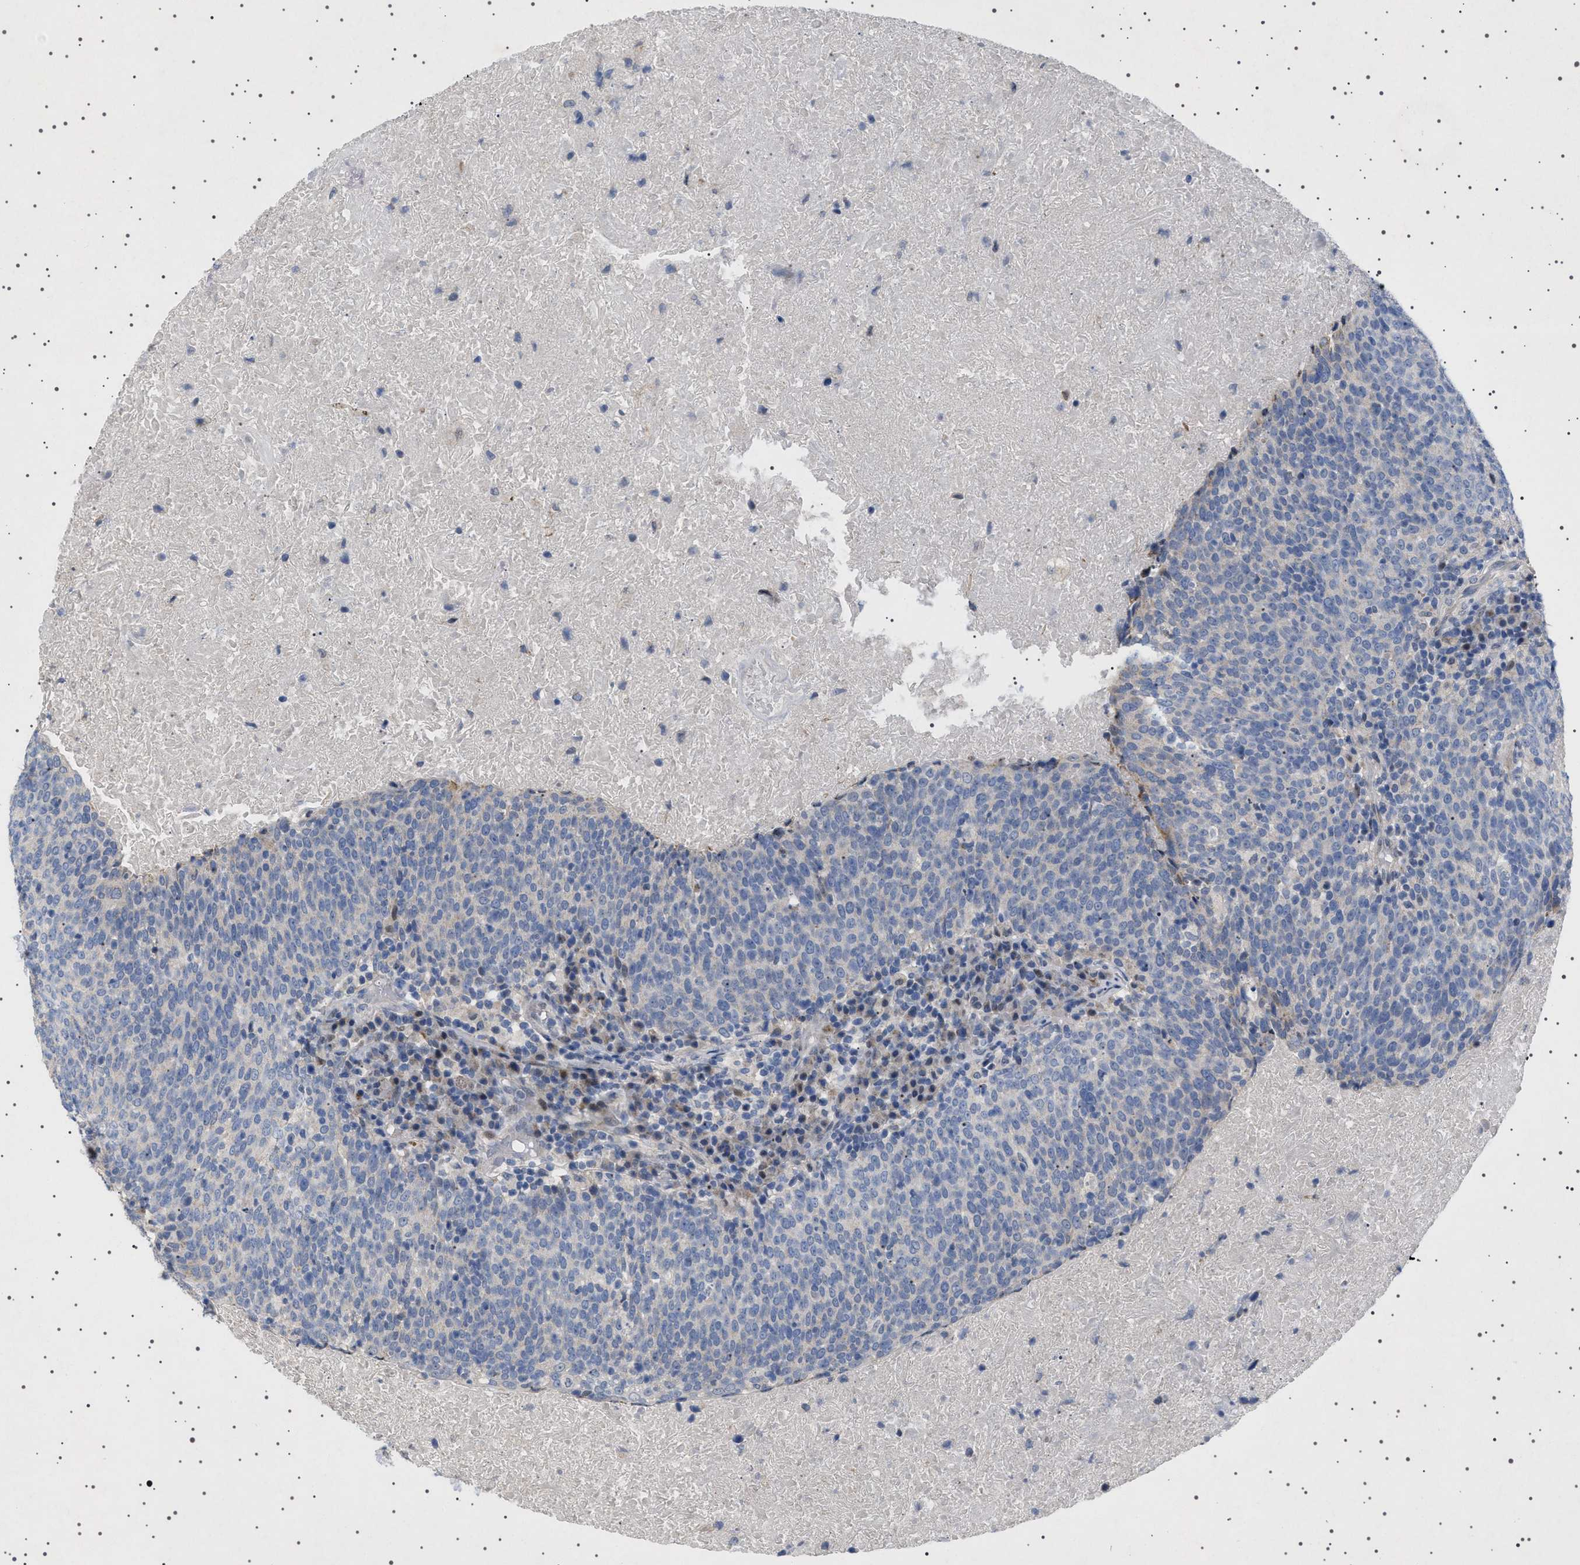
{"staining": {"intensity": "negative", "quantity": "none", "location": "none"}, "tissue": "head and neck cancer", "cell_type": "Tumor cells", "image_type": "cancer", "snomed": [{"axis": "morphology", "description": "Squamous cell carcinoma, NOS"}, {"axis": "morphology", "description": "Squamous cell carcinoma, metastatic, NOS"}, {"axis": "topography", "description": "Lymph node"}, {"axis": "topography", "description": "Head-Neck"}], "caption": "IHC of head and neck squamous cell carcinoma reveals no expression in tumor cells. (DAB immunohistochemistry (IHC) with hematoxylin counter stain).", "gene": "HTR1A", "patient": {"sex": "male", "age": 62}}